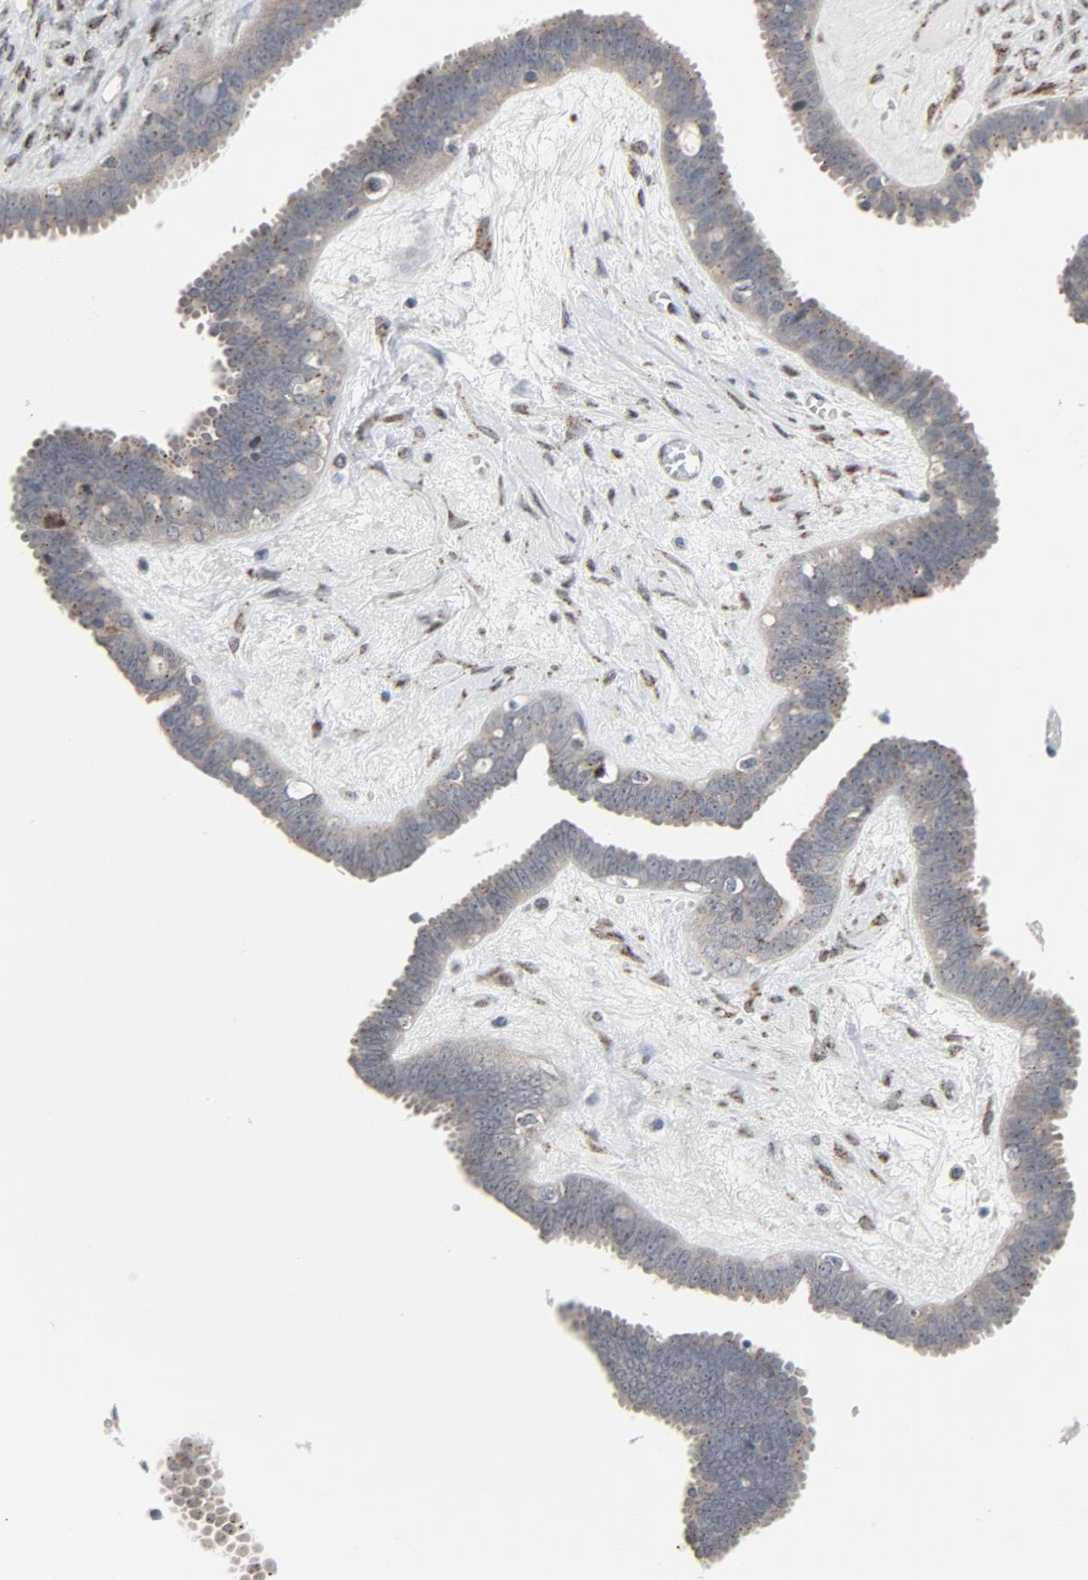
{"staining": {"intensity": "moderate", "quantity": ">75%", "location": "cytoplasmic/membranous"}, "tissue": "ovarian cancer", "cell_type": "Tumor cells", "image_type": "cancer", "snomed": [{"axis": "morphology", "description": "Cystadenocarcinoma, serous, NOS"}, {"axis": "topography", "description": "Ovary"}], "caption": "There is medium levels of moderate cytoplasmic/membranous expression in tumor cells of ovarian cancer, as demonstrated by immunohistochemical staining (brown color).", "gene": "RPL12", "patient": {"sex": "female", "age": 71}}